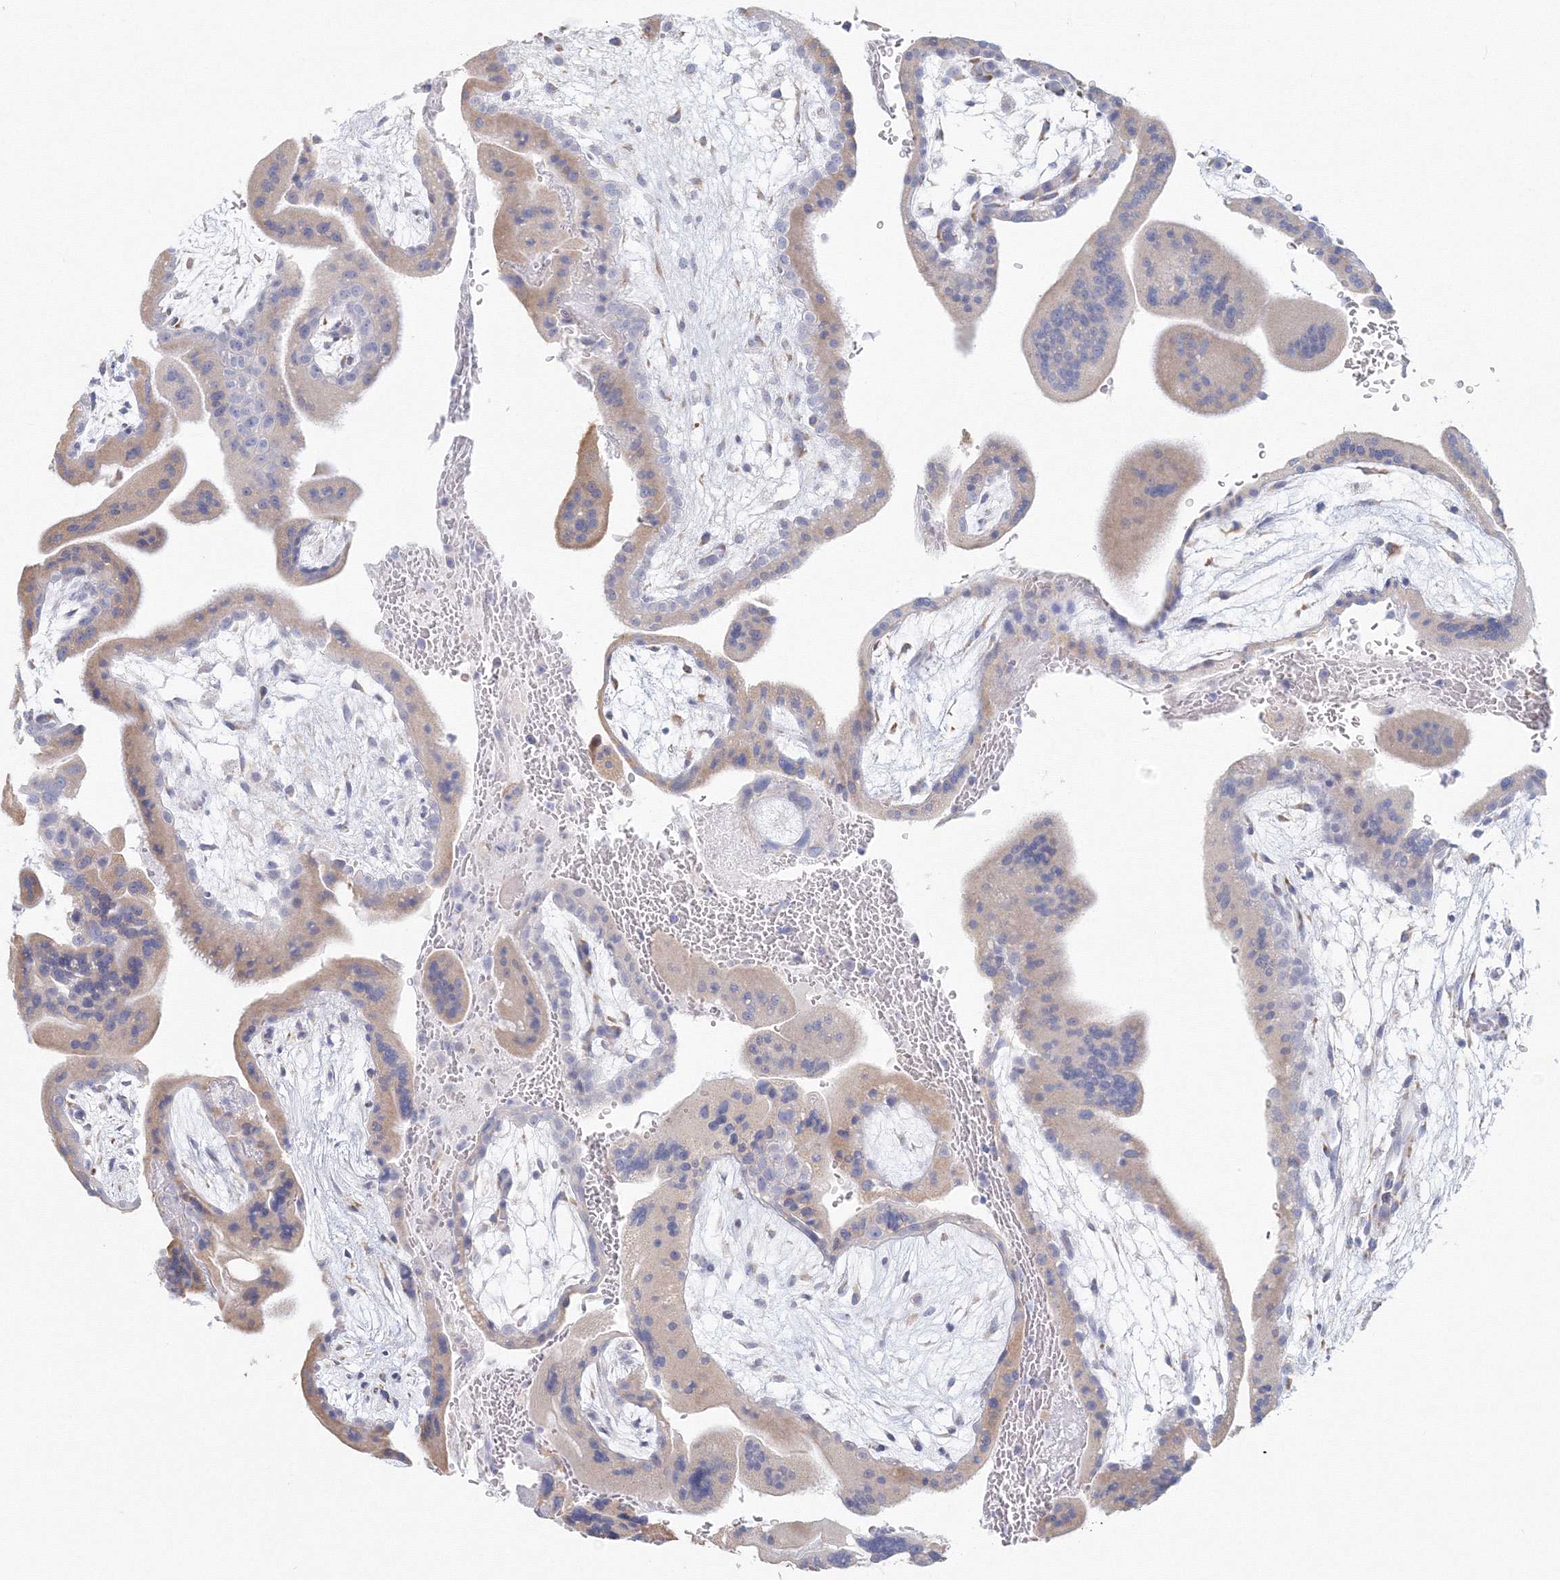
{"staining": {"intensity": "weak", "quantity": "25%-75%", "location": "cytoplasmic/membranous"}, "tissue": "placenta", "cell_type": "Trophoblastic cells", "image_type": "normal", "snomed": [{"axis": "morphology", "description": "Normal tissue, NOS"}, {"axis": "topography", "description": "Placenta"}], "caption": "DAB (3,3'-diaminobenzidine) immunohistochemical staining of benign human placenta reveals weak cytoplasmic/membranous protein staining in about 25%-75% of trophoblastic cells. The protein of interest is shown in brown color, while the nuclei are stained blue.", "gene": "VSIG1", "patient": {"sex": "female", "age": 35}}